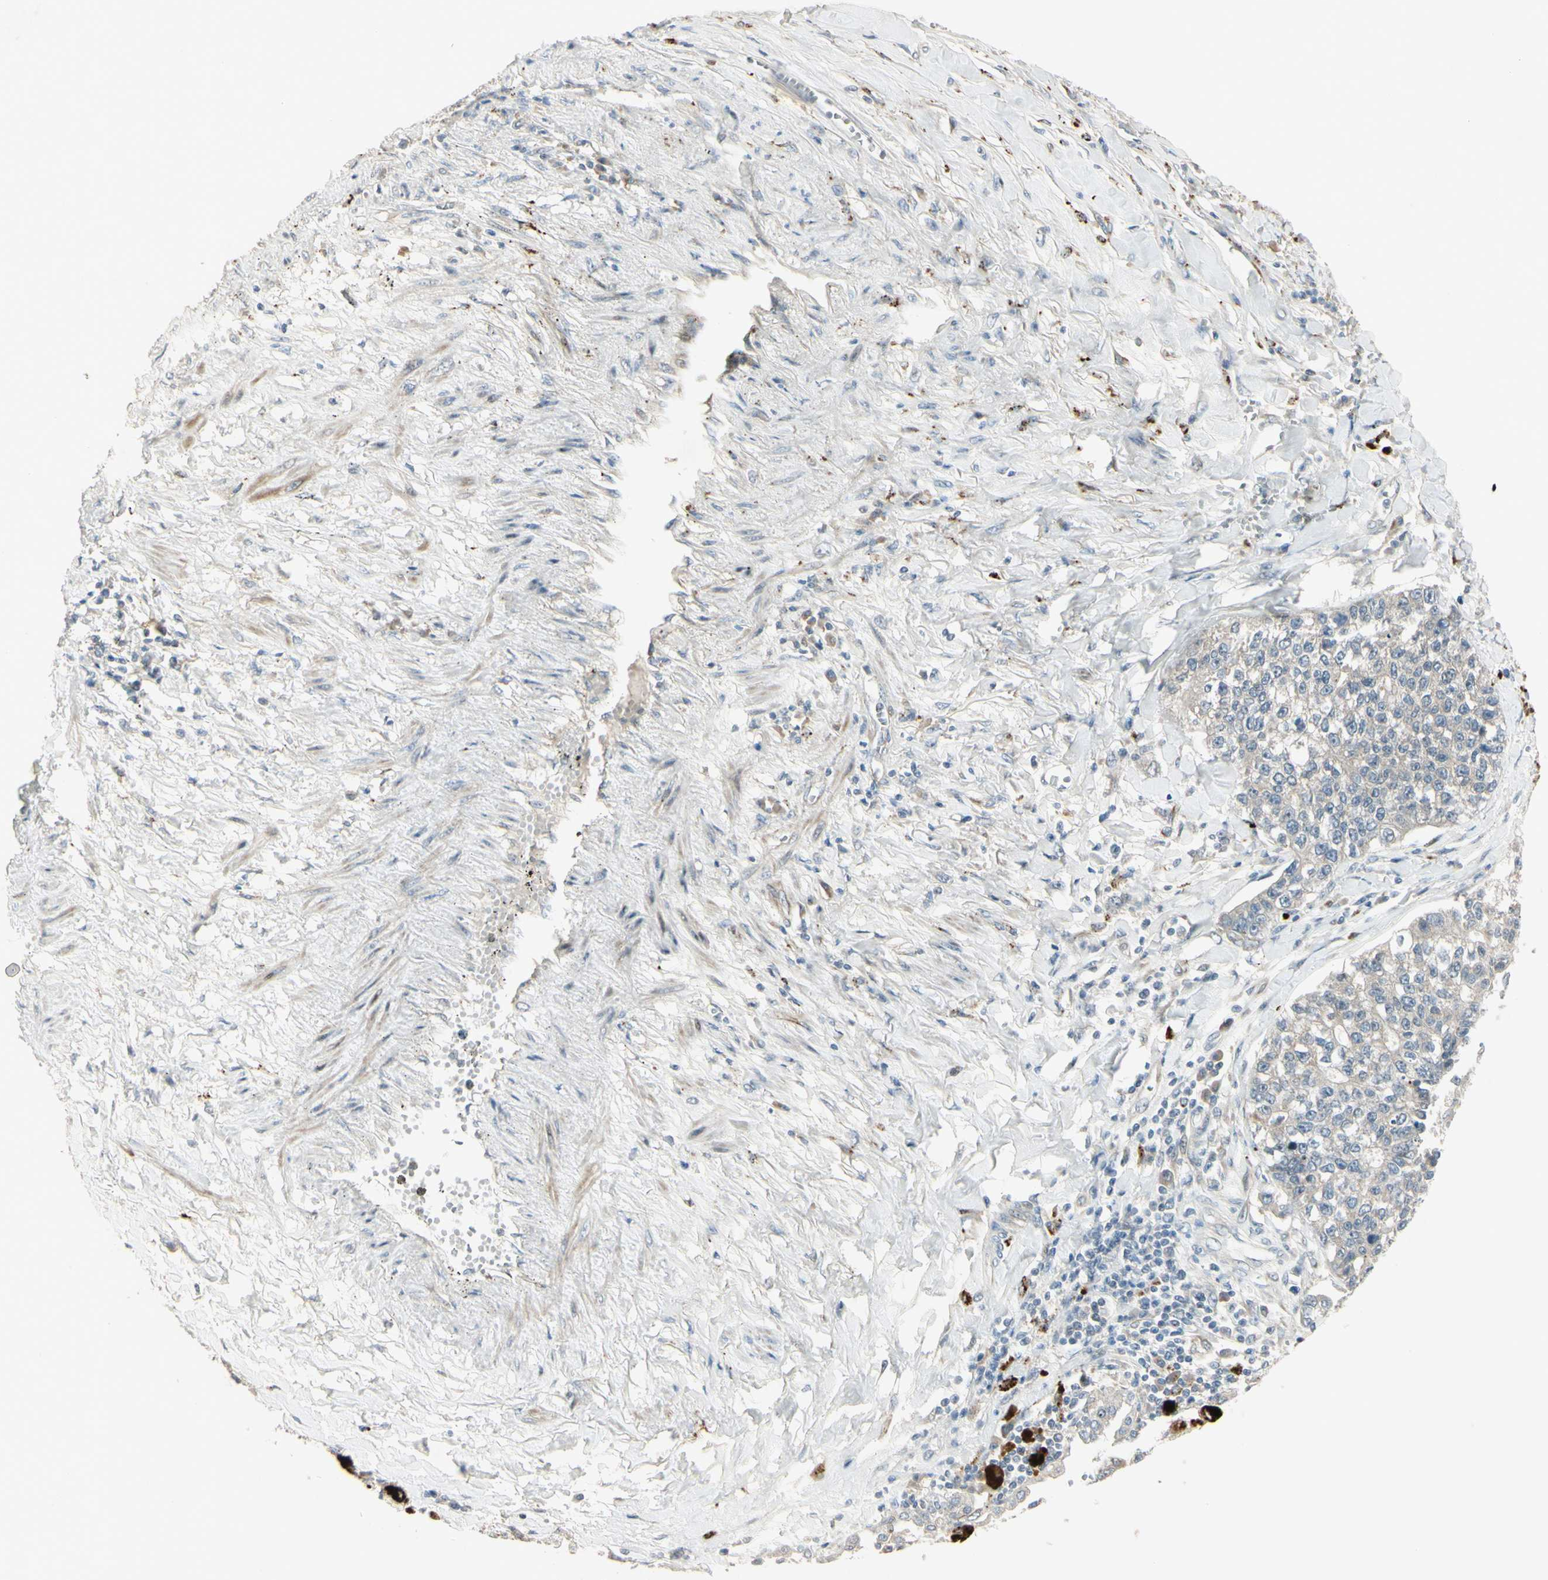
{"staining": {"intensity": "negative", "quantity": "none", "location": "none"}, "tissue": "lung cancer", "cell_type": "Tumor cells", "image_type": "cancer", "snomed": [{"axis": "morphology", "description": "Adenocarcinoma, NOS"}, {"axis": "topography", "description": "Lung"}], "caption": "Adenocarcinoma (lung) stained for a protein using immunohistochemistry (IHC) demonstrates no expression tumor cells.", "gene": "NDFIP1", "patient": {"sex": "male", "age": 49}}